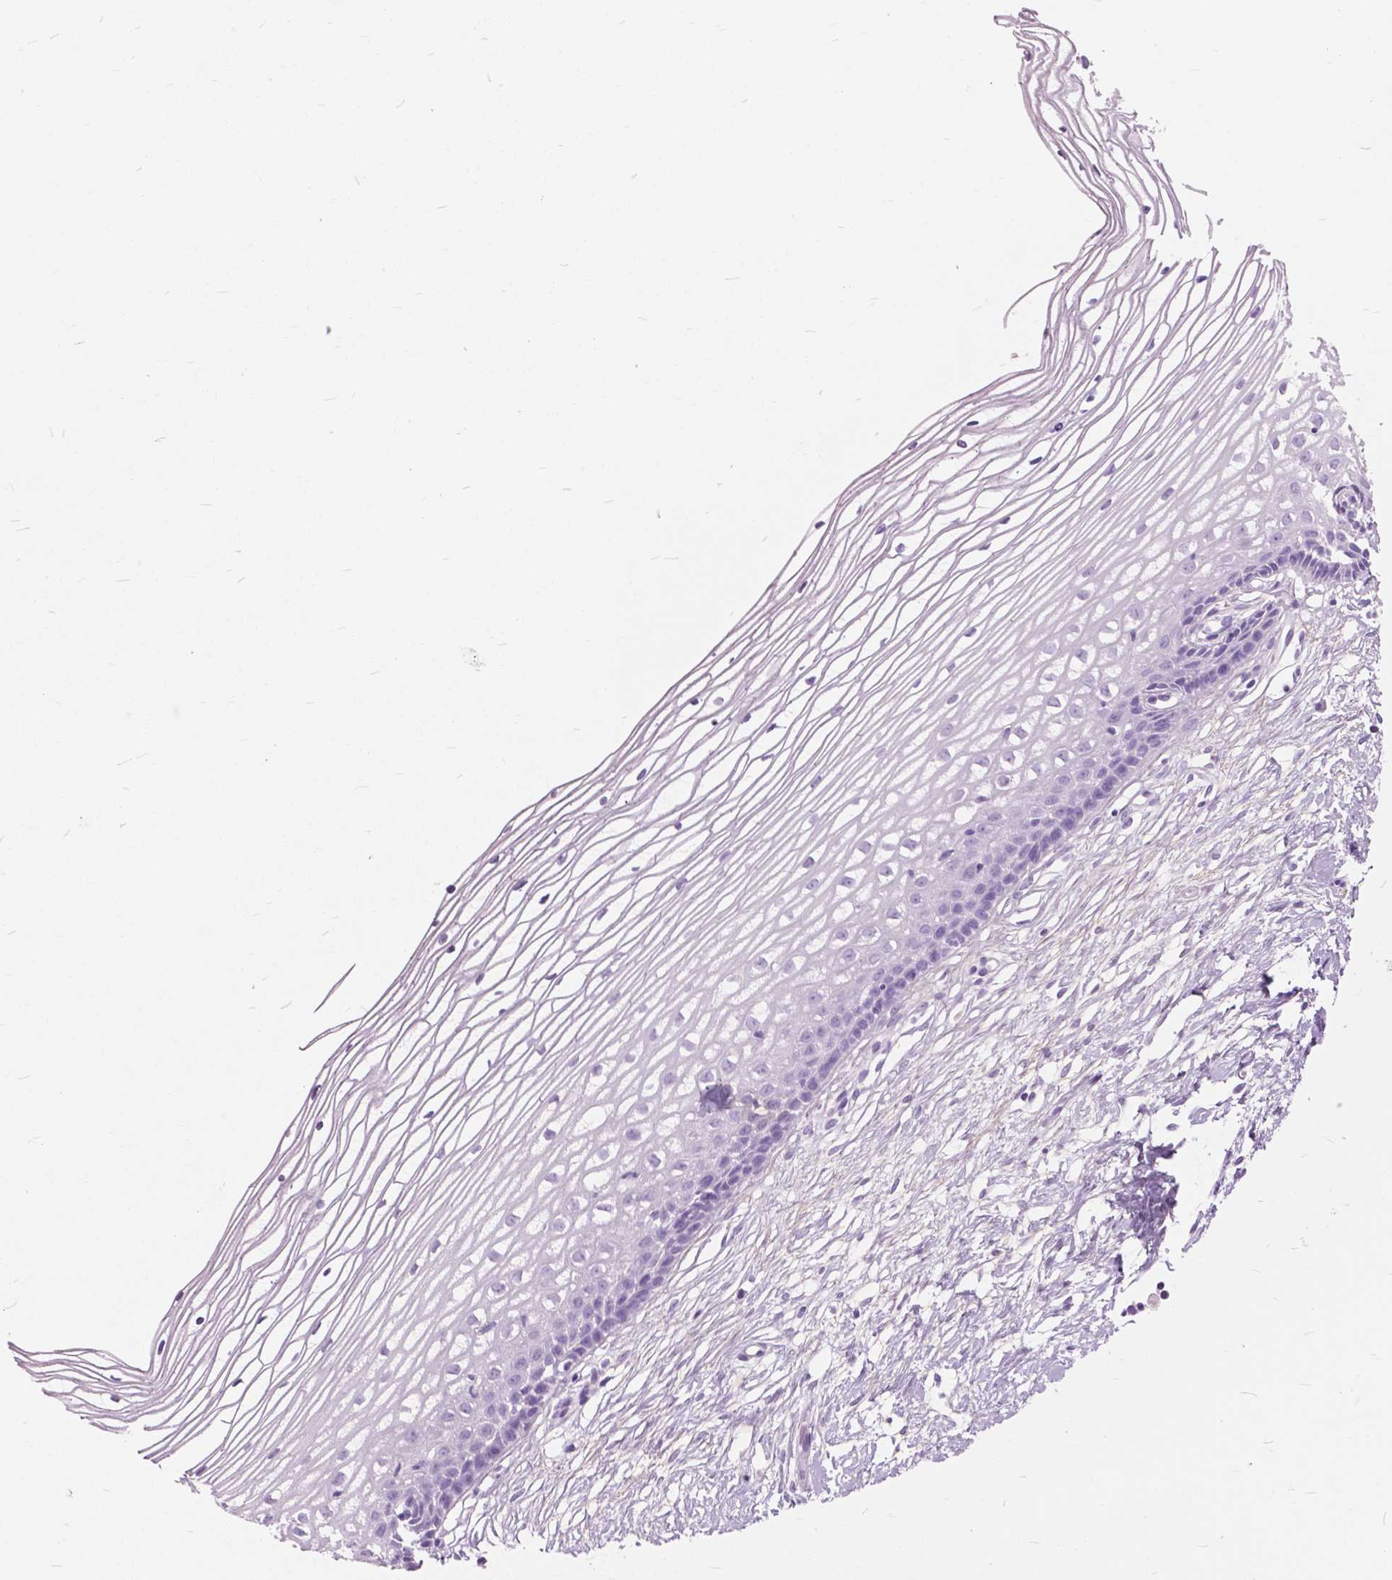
{"staining": {"intensity": "negative", "quantity": "none", "location": "none"}, "tissue": "cervix", "cell_type": "Glandular cells", "image_type": "normal", "snomed": [{"axis": "morphology", "description": "Normal tissue, NOS"}, {"axis": "topography", "description": "Cervix"}], "caption": "IHC micrograph of unremarkable cervix: cervix stained with DAB displays no significant protein expression in glandular cells. The staining was performed using DAB (3,3'-diaminobenzidine) to visualize the protein expression in brown, while the nuclei were stained in blue with hematoxylin (Magnification: 20x).", "gene": "GDF9", "patient": {"sex": "female", "age": 40}}